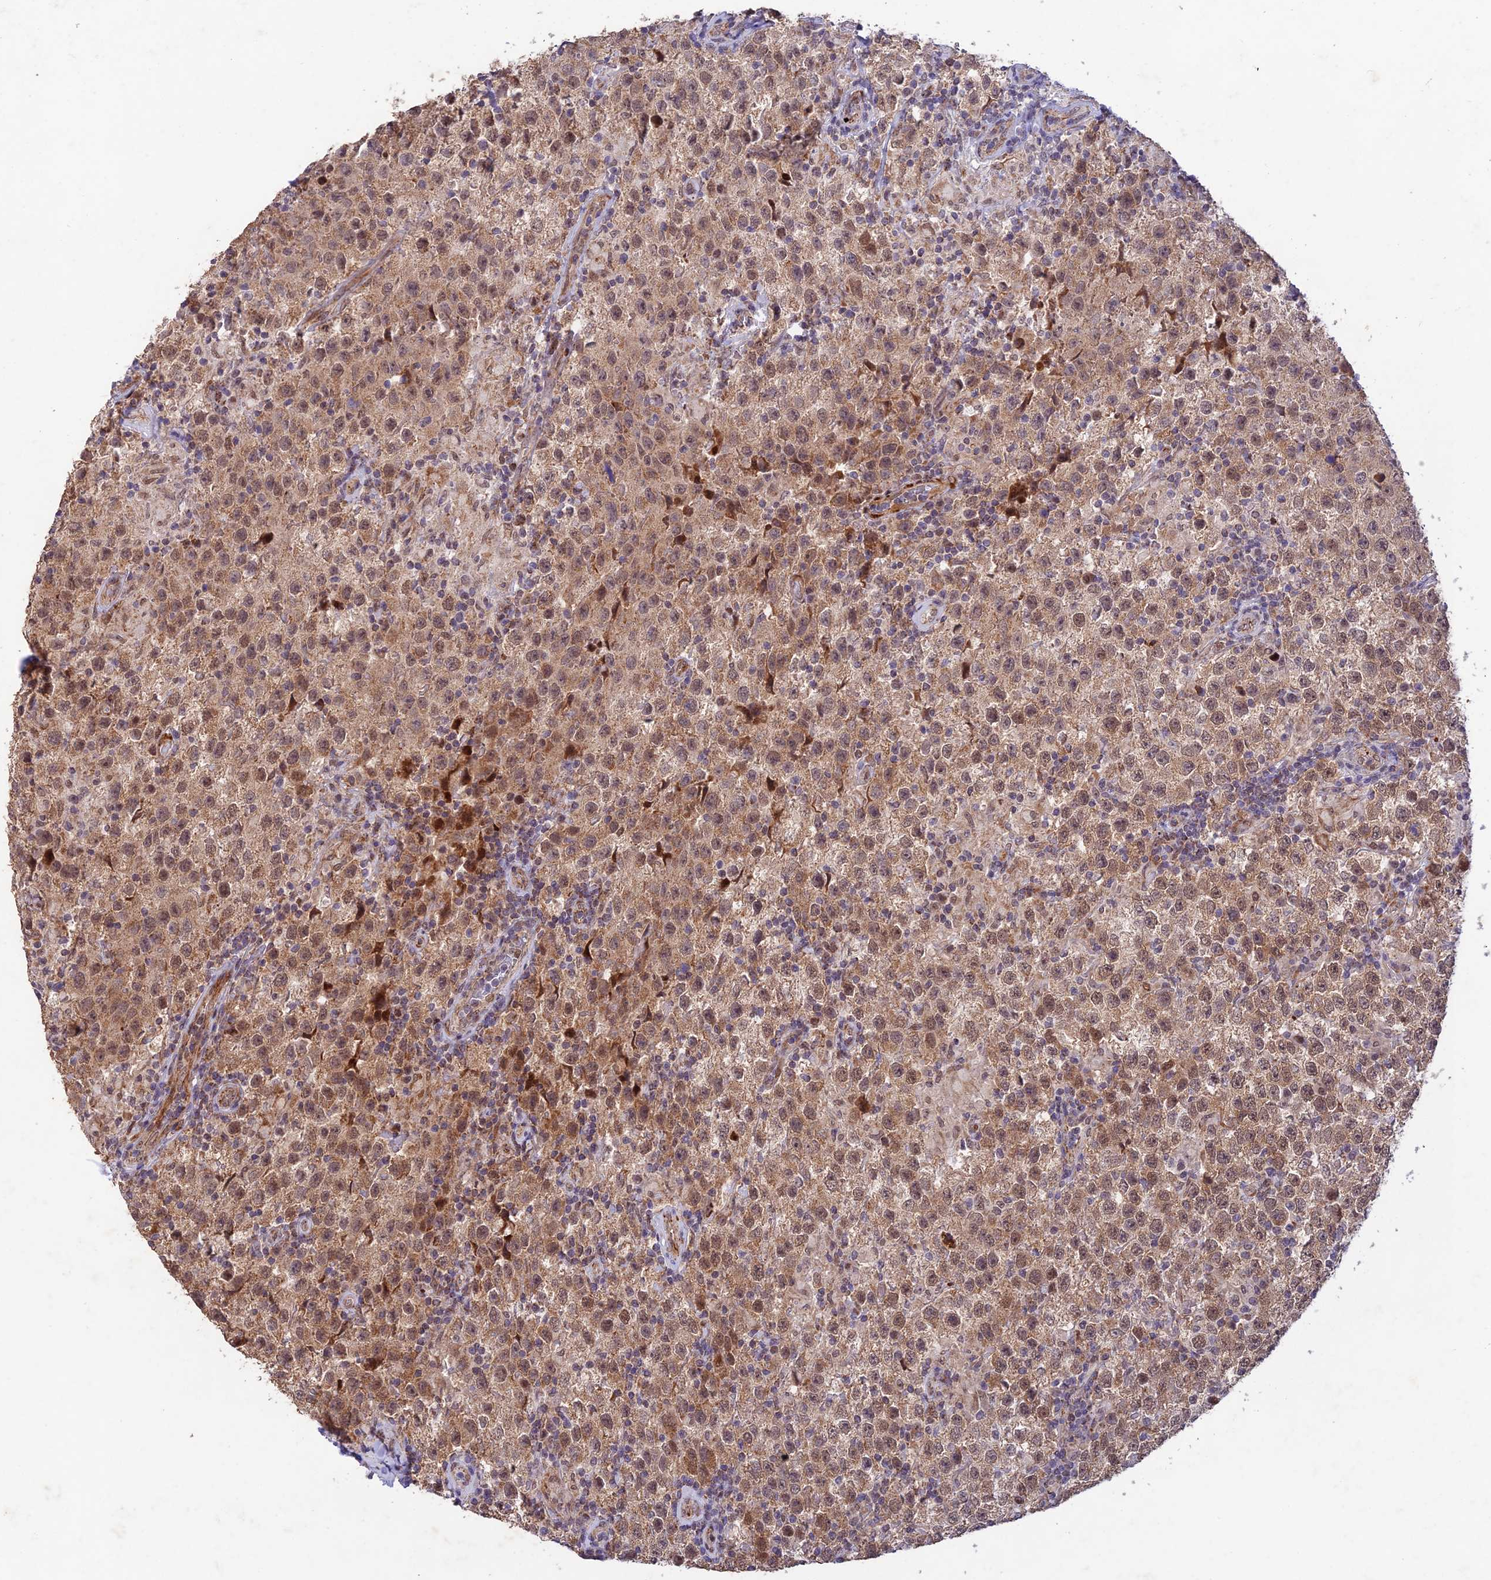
{"staining": {"intensity": "moderate", "quantity": ">75%", "location": "cytoplasmic/membranous,nuclear"}, "tissue": "testis cancer", "cell_type": "Tumor cells", "image_type": "cancer", "snomed": [{"axis": "morphology", "description": "Seminoma, NOS"}, {"axis": "morphology", "description": "Carcinoma, Embryonal, NOS"}, {"axis": "topography", "description": "Testis"}], "caption": "Immunohistochemistry (IHC) (DAB (3,3'-diaminobenzidine)) staining of human testis seminoma exhibits moderate cytoplasmic/membranous and nuclear protein positivity in approximately >75% of tumor cells.", "gene": "WDR55", "patient": {"sex": "male", "age": 41}}